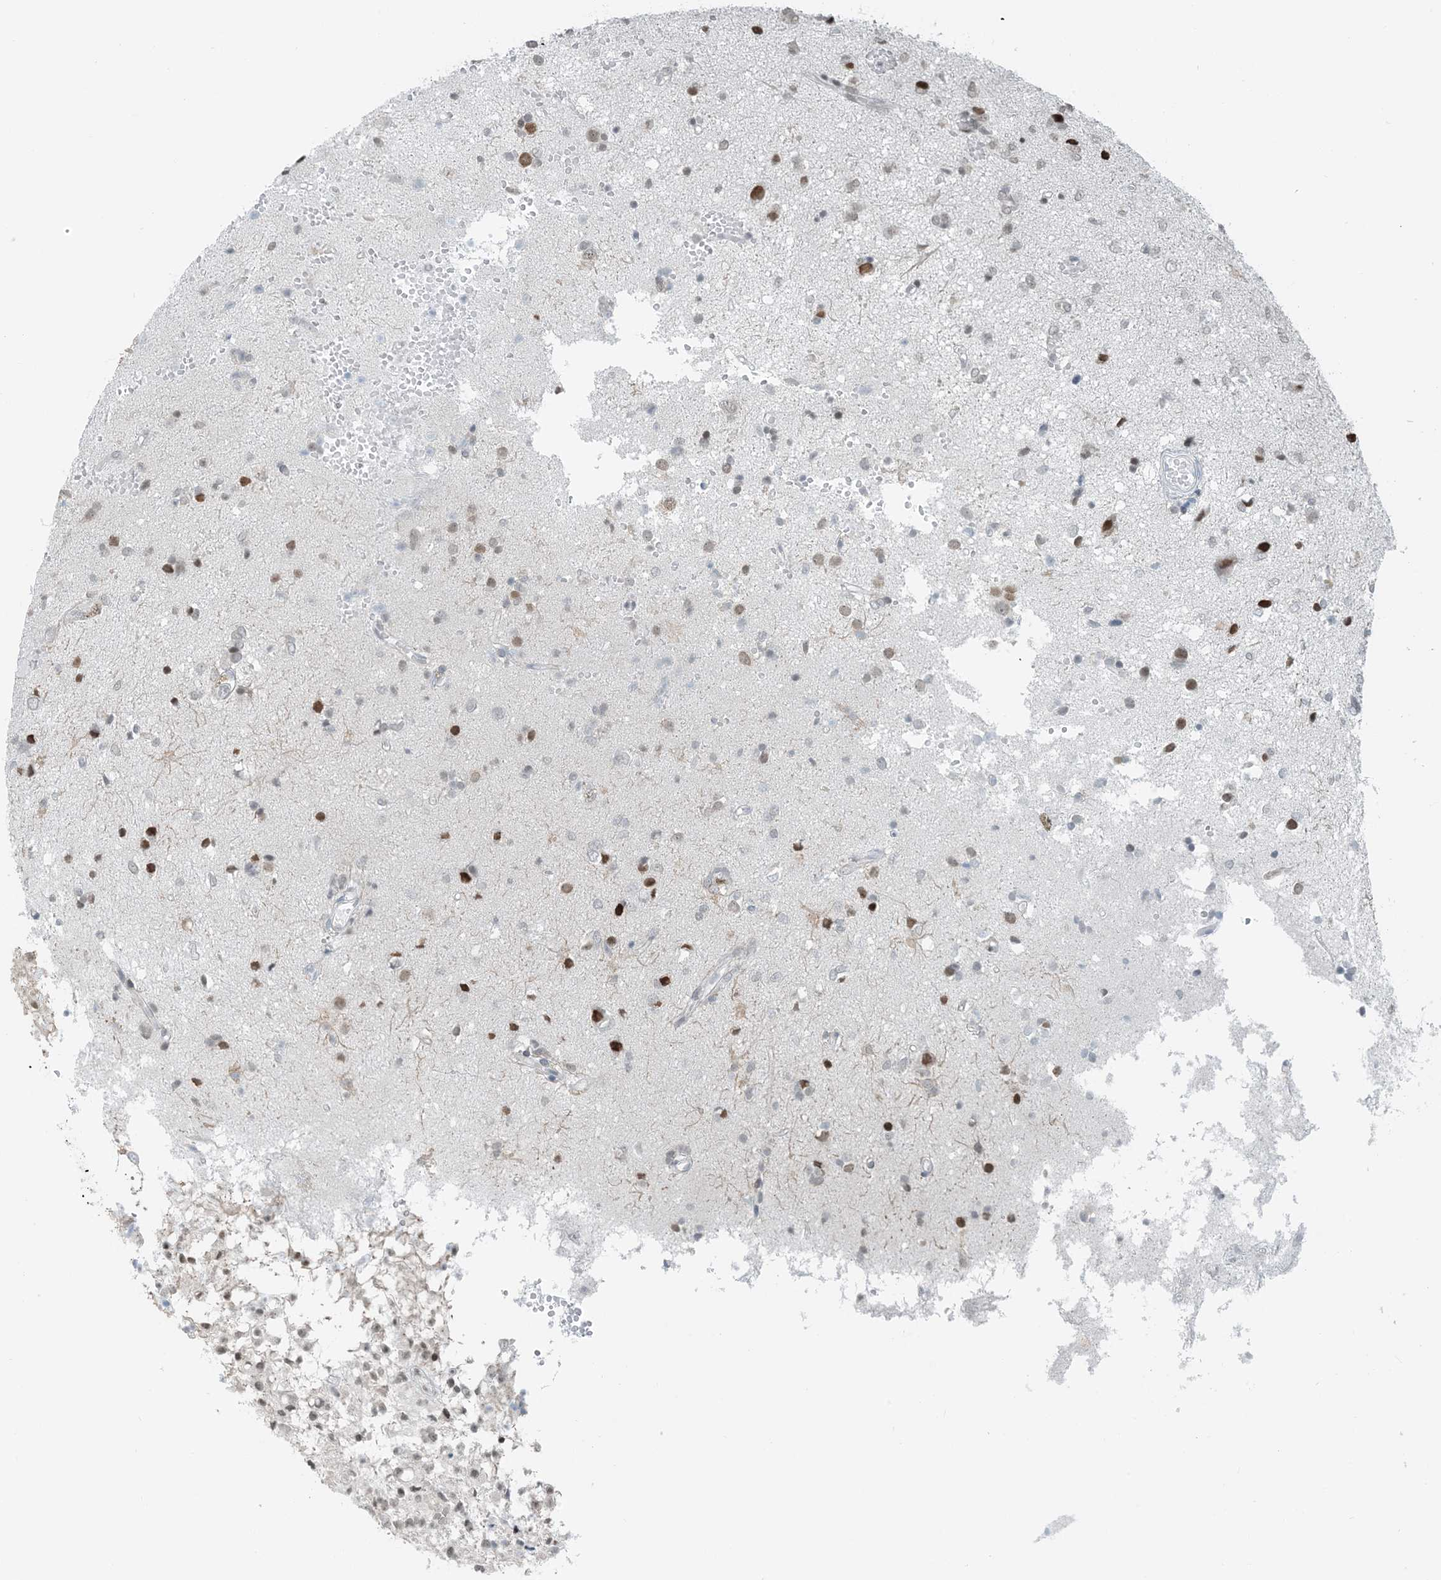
{"staining": {"intensity": "moderate", "quantity": ">75%", "location": "nuclear"}, "tissue": "glioma", "cell_type": "Tumor cells", "image_type": "cancer", "snomed": [{"axis": "morphology", "description": "Glioma, malignant, High grade"}, {"axis": "topography", "description": "Brain"}], "caption": "The image reveals staining of malignant high-grade glioma, revealing moderate nuclear protein expression (brown color) within tumor cells.", "gene": "ZNF500", "patient": {"sex": "female", "age": 59}}